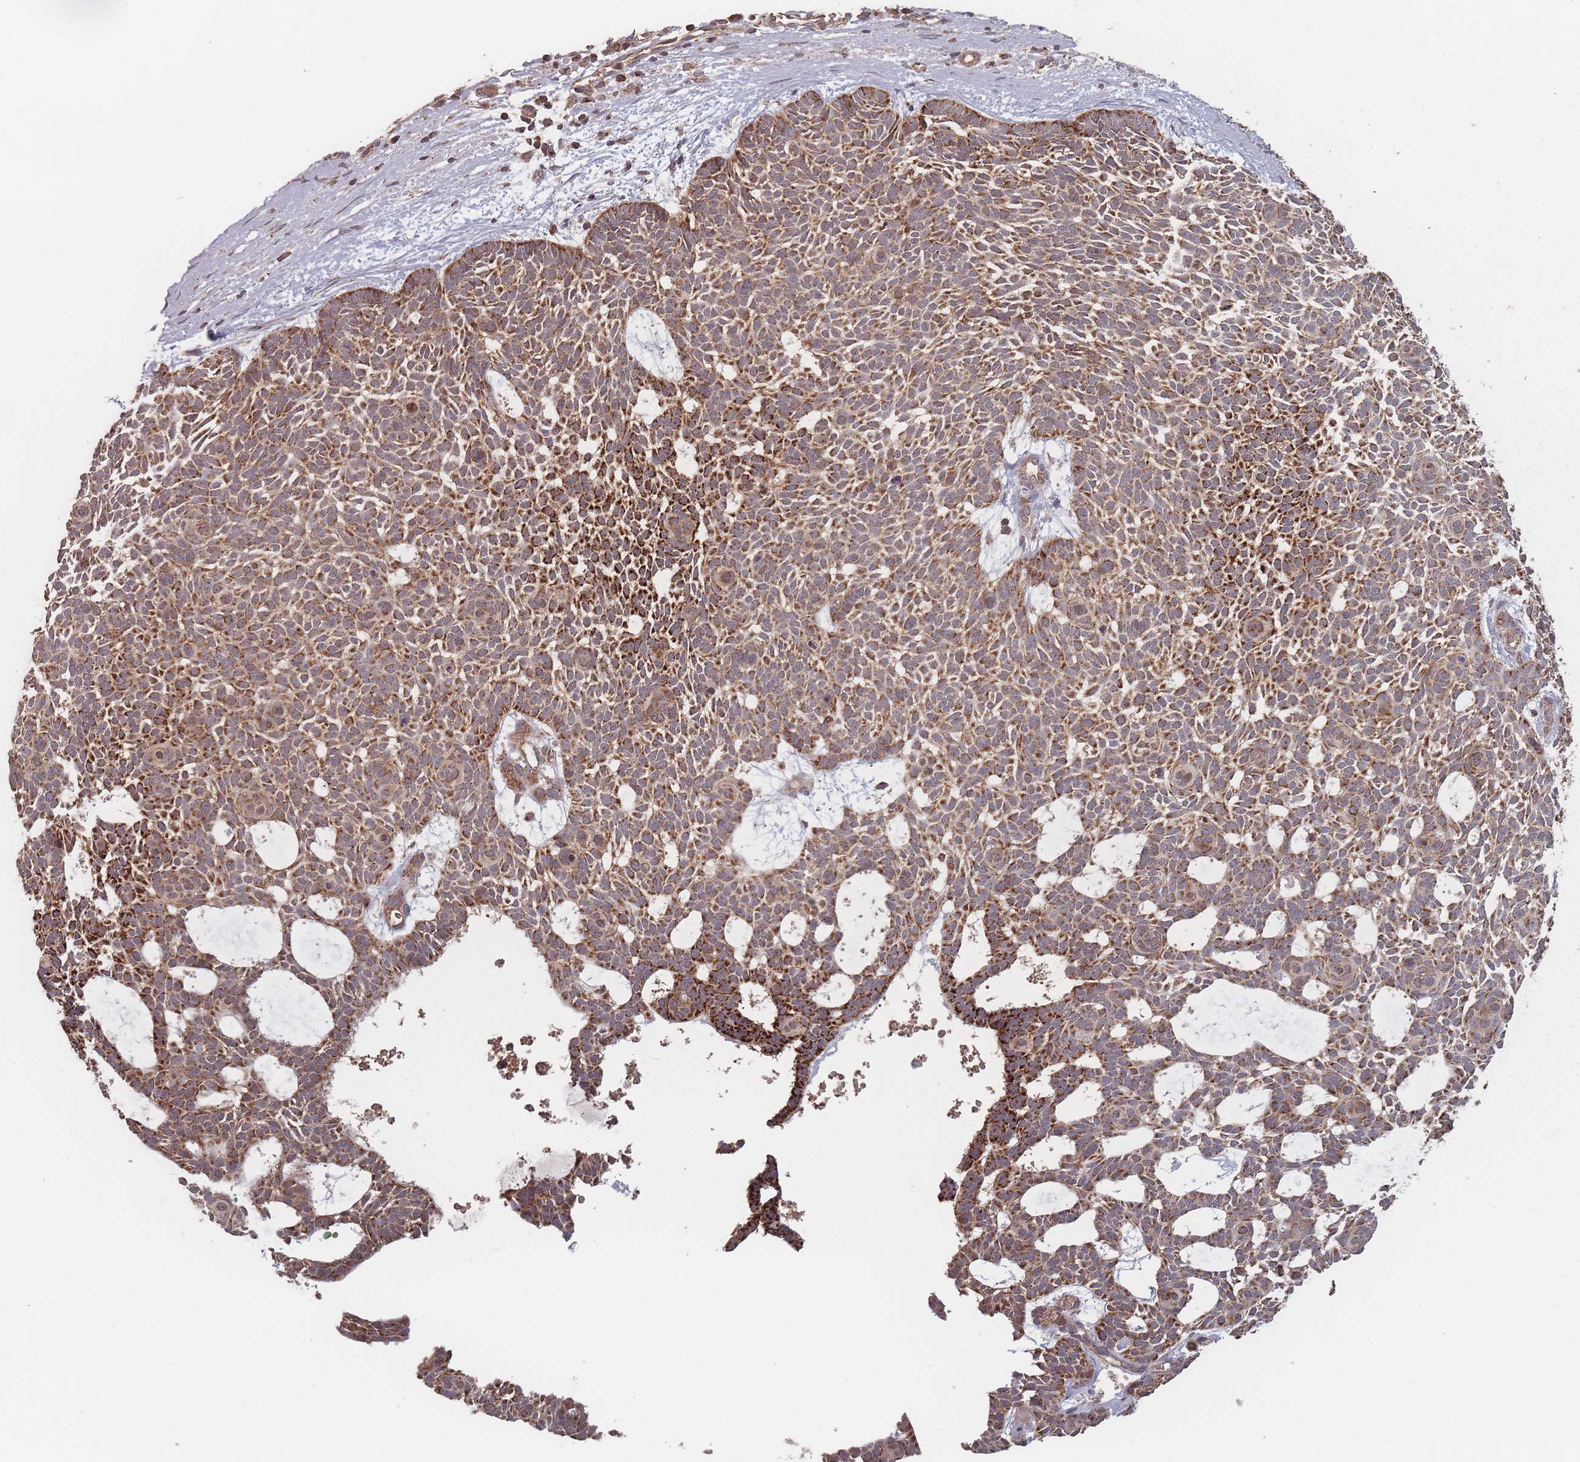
{"staining": {"intensity": "strong", "quantity": ">75%", "location": "cytoplasmic/membranous"}, "tissue": "skin cancer", "cell_type": "Tumor cells", "image_type": "cancer", "snomed": [{"axis": "morphology", "description": "Basal cell carcinoma"}, {"axis": "topography", "description": "Skin"}], "caption": "DAB (3,3'-diaminobenzidine) immunohistochemical staining of basal cell carcinoma (skin) exhibits strong cytoplasmic/membranous protein expression in about >75% of tumor cells.", "gene": "LYRM7", "patient": {"sex": "male", "age": 61}}